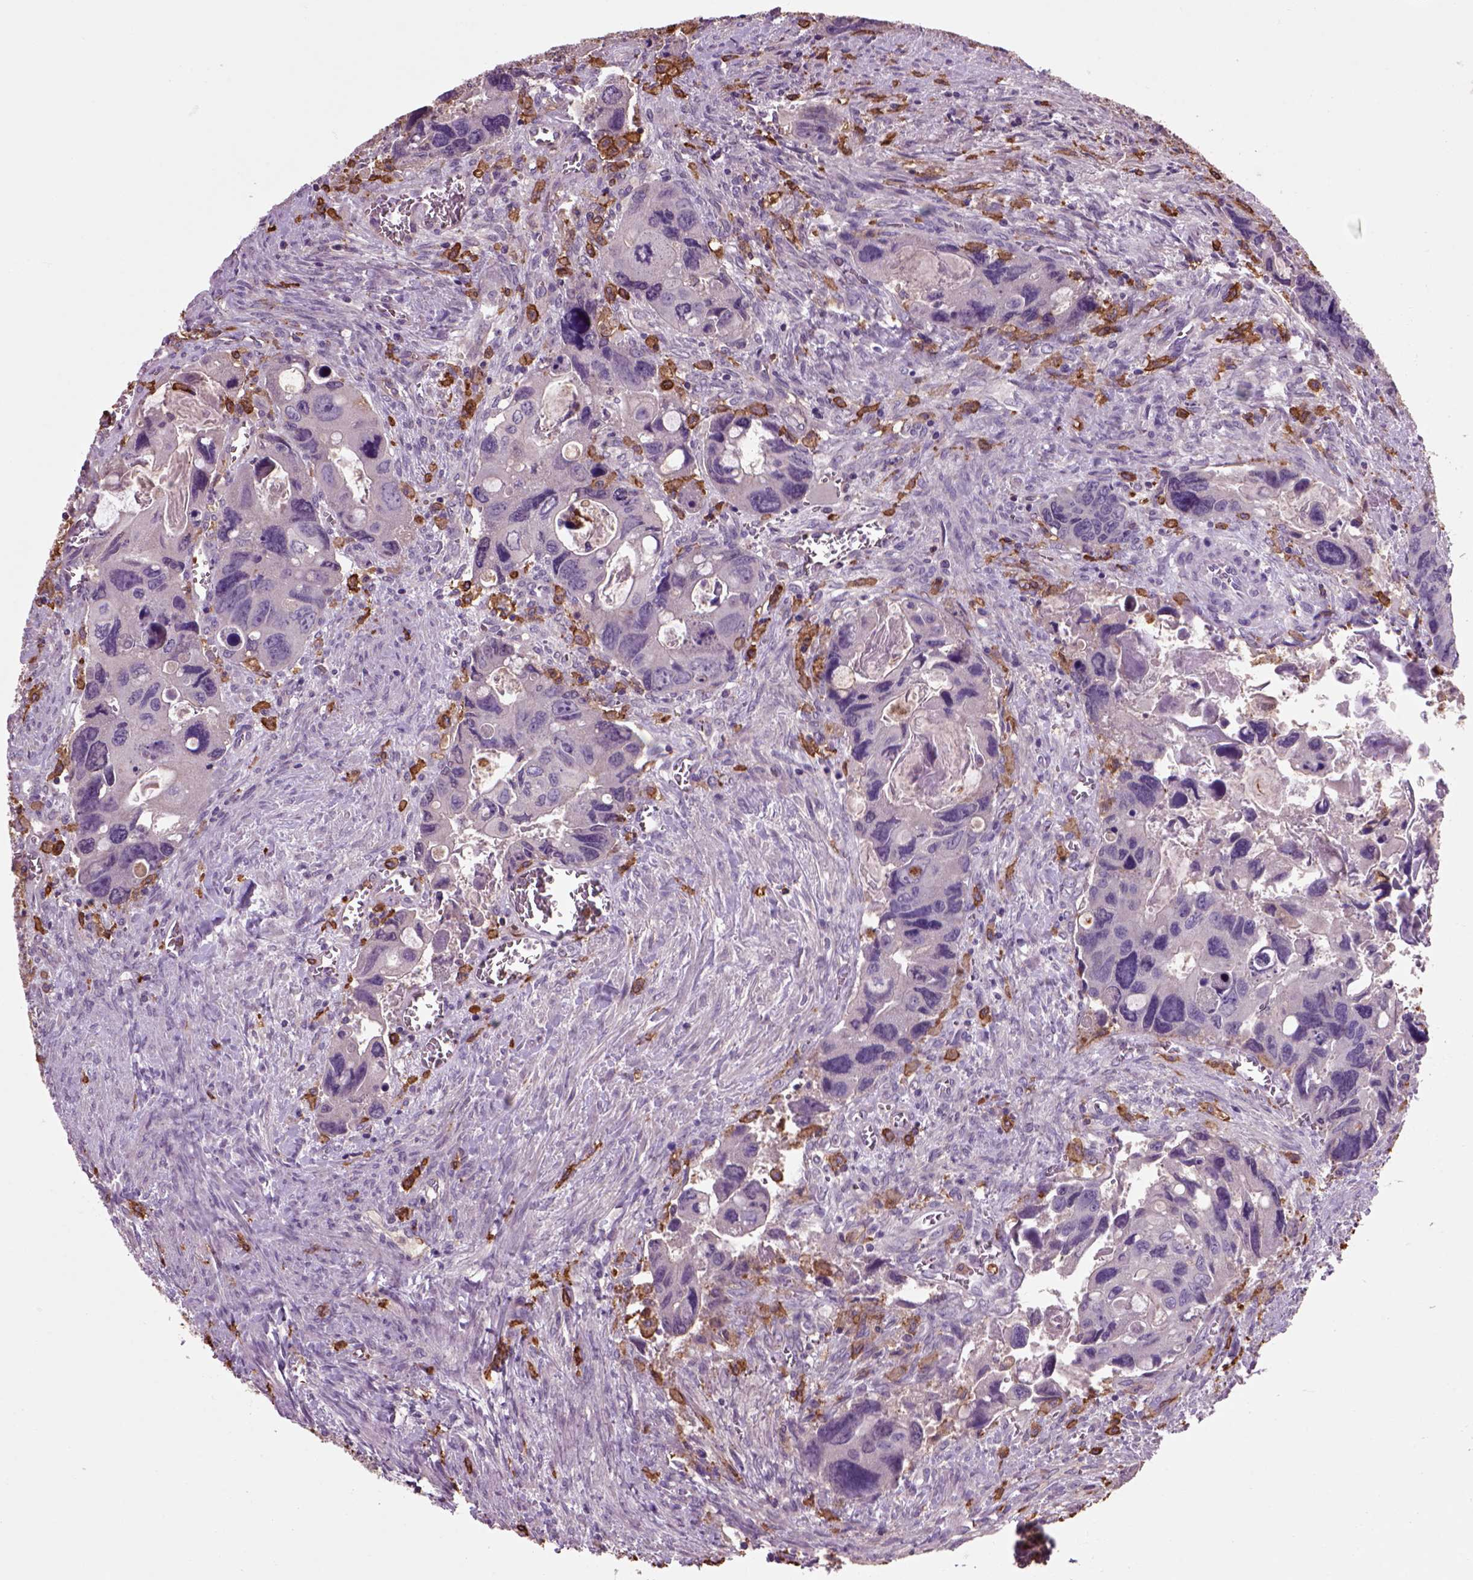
{"staining": {"intensity": "negative", "quantity": "none", "location": "none"}, "tissue": "colorectal cancer", "cell_type": "Tumor cells", "image_type": "cancer", "snomed": [{"axis": "morphology", "description": "Adenocarcinoma, NOS"}, {"axis": "topography", "description": "Rectum"}], "caption": "The image reveals no significant staining in tumor cells of colorectal cancer (adenocarcinoma).", "gene": "CD14", "patient": {"sex": "male", "age": 62}}